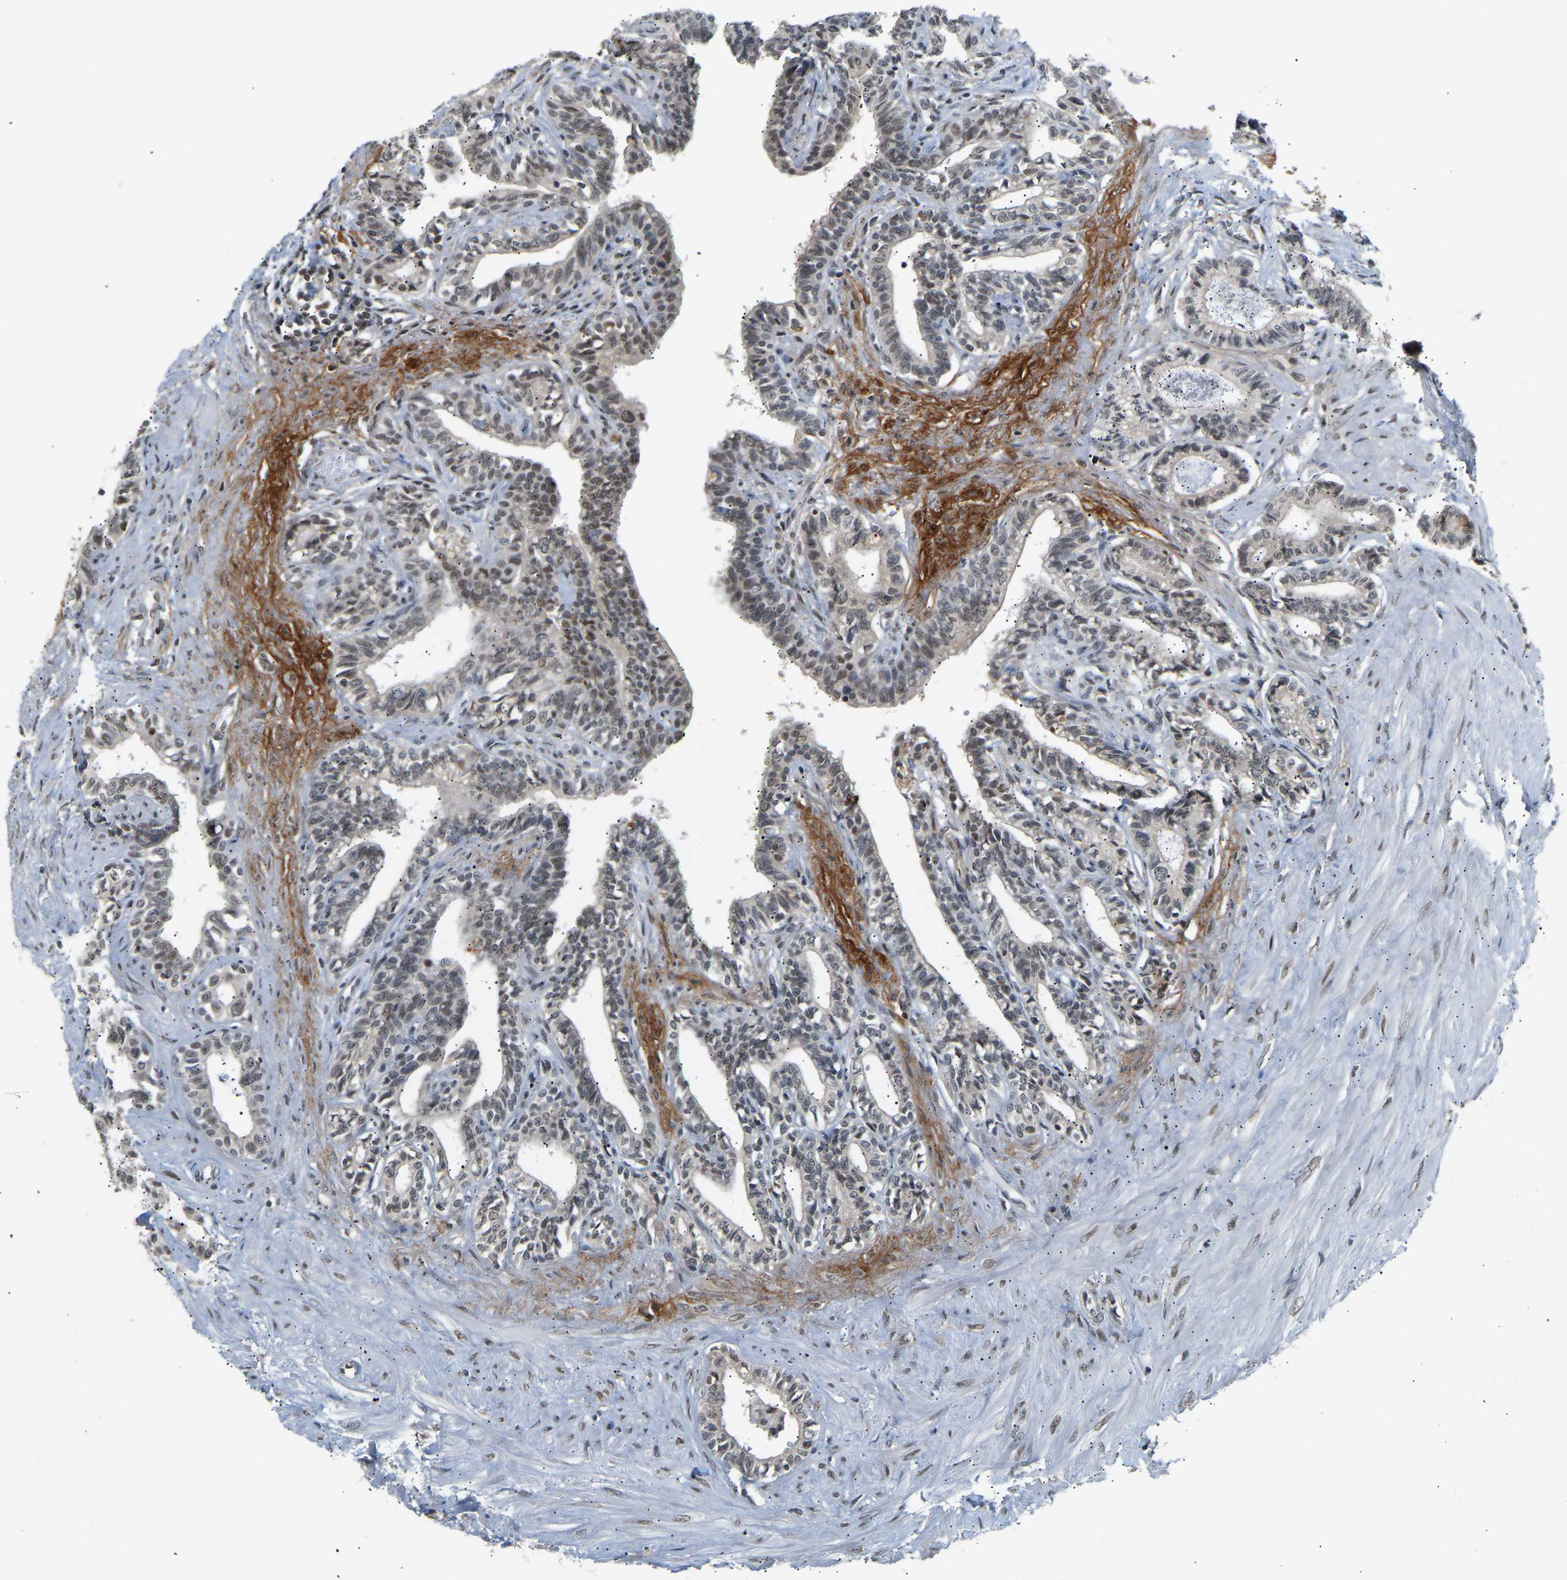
{"staining": {"intensity": "moderate", "quantity": "<25%", "location": "nuclear"}, "tissue": "seminal vesicle", "cell_type": "Glandular cells", "image_type": "normal", "snomed": [{"axis": "morphology", "description": "Normal tissue, NOS"}, {"axis": "morphology", "description": "Adenocarcinoma, High grade"}, {"axis": "topography", "description": "Prostate"}, {"axis": "topography", "description": "Seminal veicle"}], "caption": "Protein staining of benign seminal vesicle demonstrates moderate nuclear expression in approximately <25% of glandular cells.", "gene": "RBM15", "patient": {"sex": "male", "age": 55}}